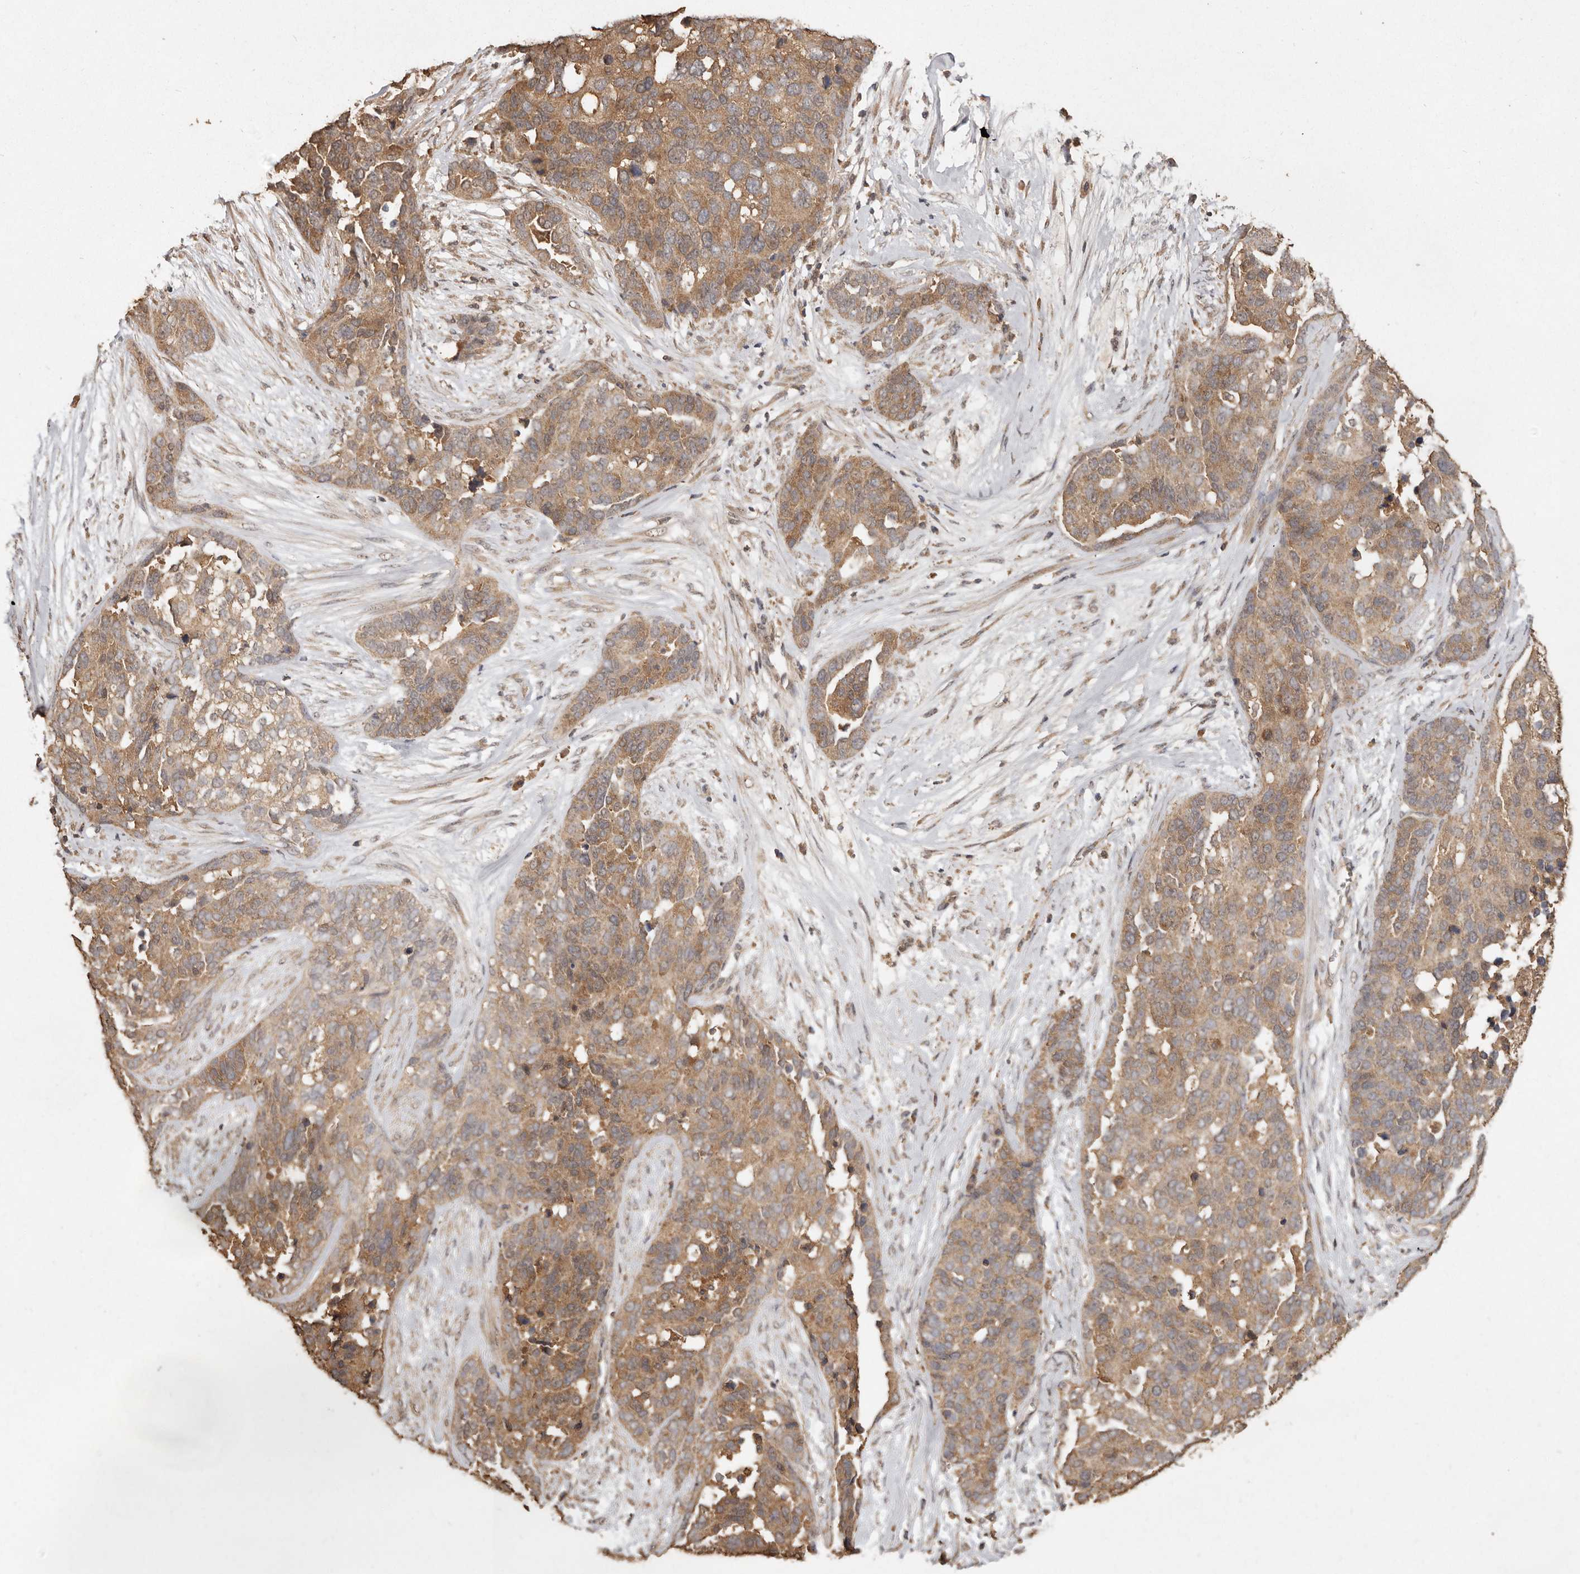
{"staining": {"intensity": "moderate", "quantity": ">75%", "location": "cytoplasmic/membranous"}, "tissue": "ovarian cancer", "cell_type": "Tumor cells", "image_type": "cancer", "snomed": [{"axis": "morphology", "description": "Cystadenocarcinoma, serous, NOS"}, {"axis": "topography", "description": "Ovary"}], "caption": "A histopathology image showing moderate cytoplasmic/membranous staining in about >75% of tumor cells in ovarian serous cystadenocarcinoma, as visualized by brown immunohistochemical staining.", "gene": "RWDD1", "patient": {"sex": "female", "age": 44}}